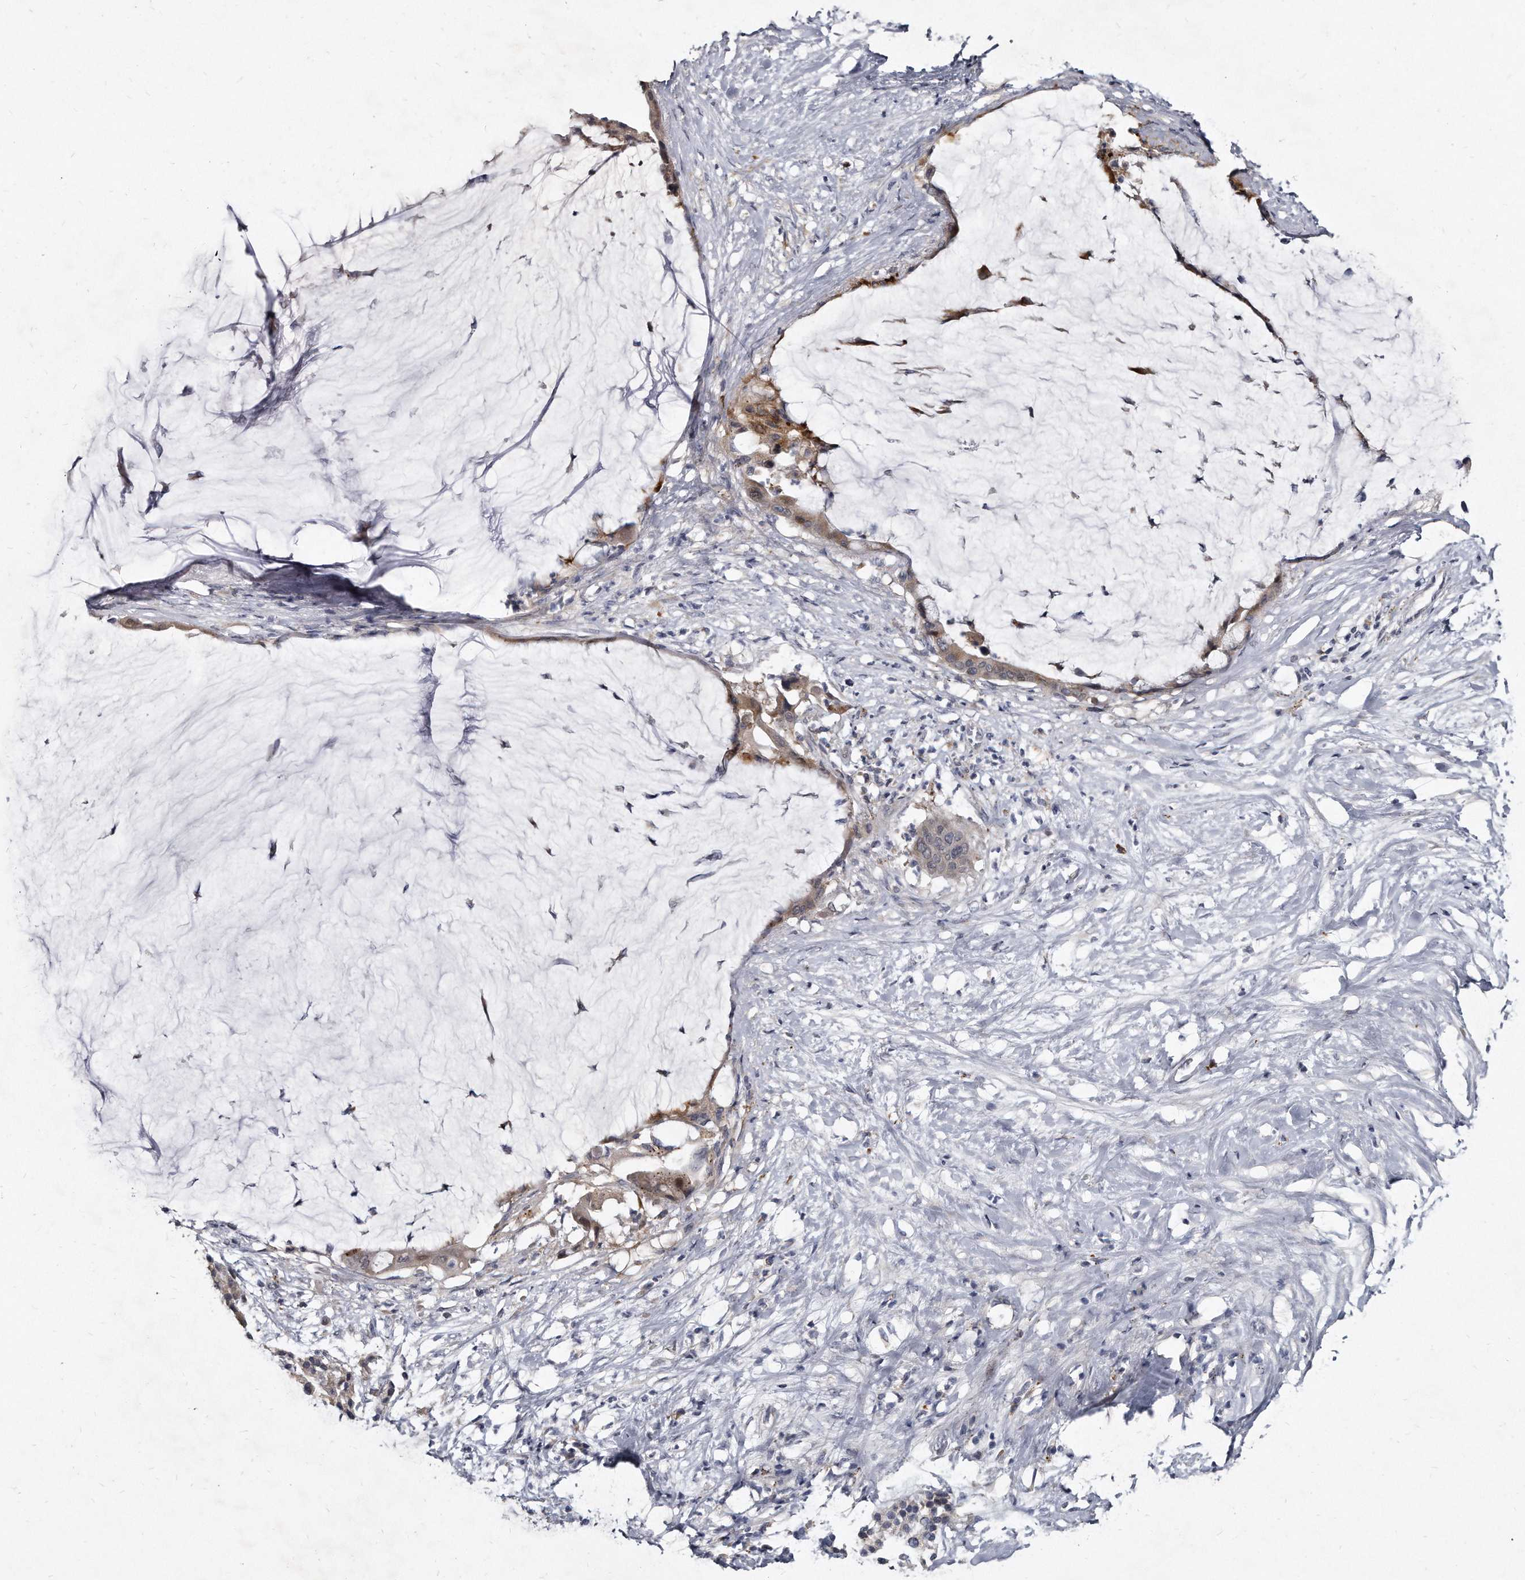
{"staining": {"intensity": "moderate", "quantity": ">75%", "location": "cytoplasmic/membranous"}, "tissue": "pancreatic cancer", "cell_type": "Tumor cells", "image_type": "cancer", "snomed": [{"axis": "morphology", "description": "Adenocarcinoma, NOS"}, {"axis": "topography", "description": "Pancreas"}], "caption": "An image of human pancreatic cancer stained for a protein displays moderate cytoplasmic/membranous brown staining in tumor cells.", "gene": "KLHDC3", "patient": {"sex": "male", "age": 41}}